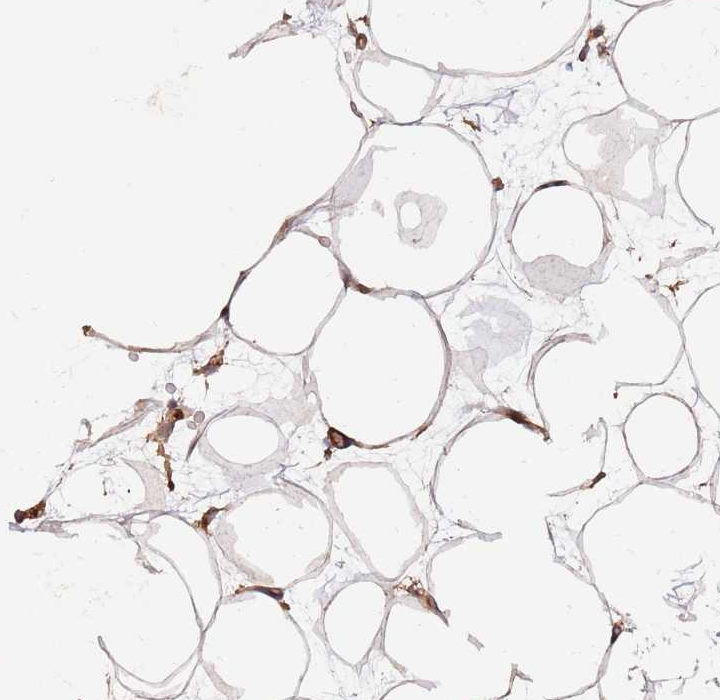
{"staining": {"intensity": "moderate", "quantity": ">75%", "location": "cytoplasmic/membranous"}, "tissue": "breast", "cell_type": "Adipocytes", "image_type": "normal", "snomed": [{"axis": "morphology", "description": "Normal tissue, NOS"}, {"axis": "morphology", "description": "Adenoma, NOS"}, {"axis": "topography", "description": "Breast"}], "caption": "Adipocytes display medium levels of moderate cytoplasmic/membranous positivity in approximately >75% of cells in benign breast.", "gene": "ACVR2A", "patient": {"sex": "female", "age": 23}}